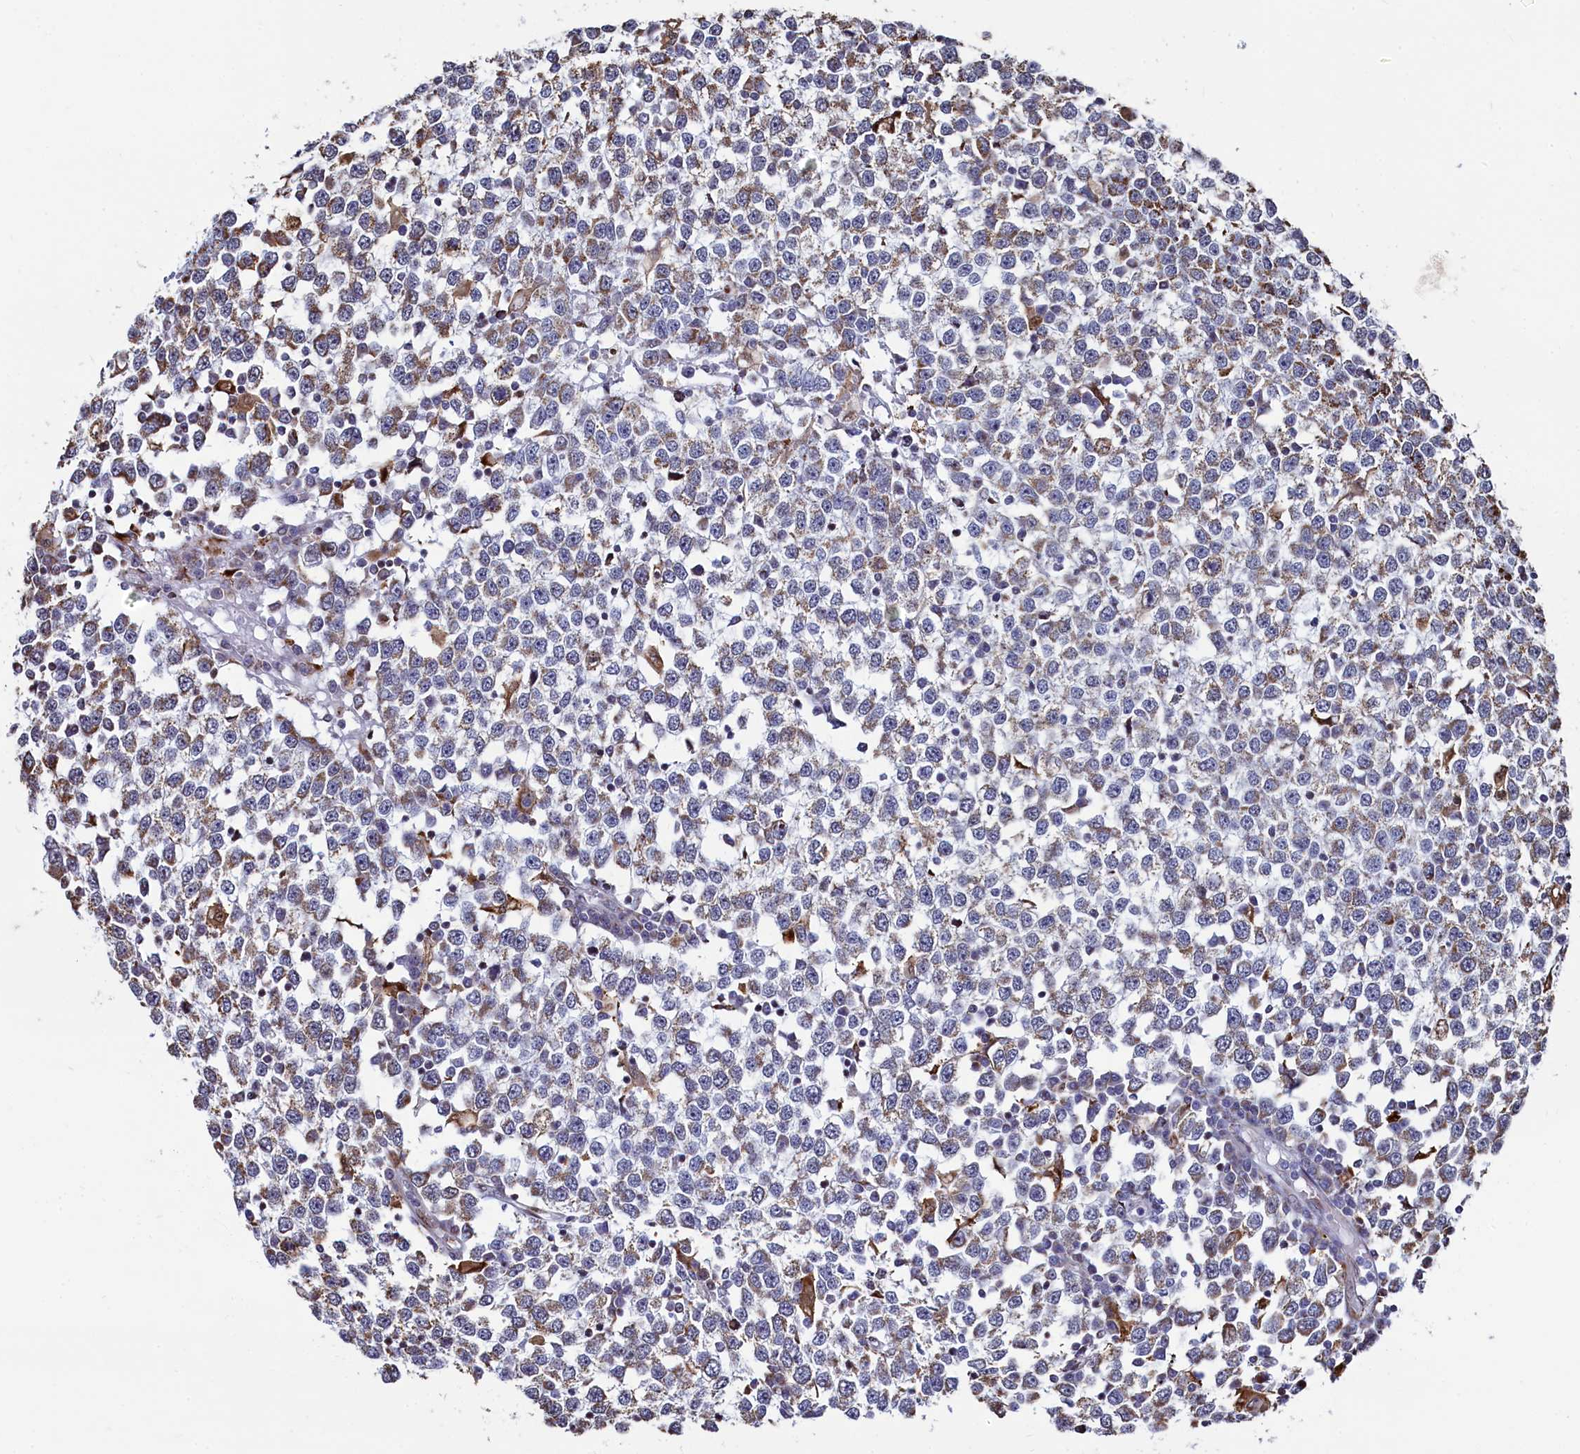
{"staining": {"intensity": "moderate", "quantity": "<25%", "location": "cytoplasmic/membranous"}, "tissue": "testis cancer", "cell_type": "Tumor cells", "image_type": "cancer", "snomed": [{"axis": "morphology", "description": "Seminoma, NOS"}, {"axis": "topography", "description": "Testis"}], "caption": "Immunohistochemical staining of human testis cancer (seminoma) displays low levels of moderate cytoplasmic/membranous positivity in approximately <25% of tumor cells. (brown staining indicates protein expression, while blue staining denotes nuclei).", "gene": "HDGFL3", "patient": {"sex": "male", "age": 65}}